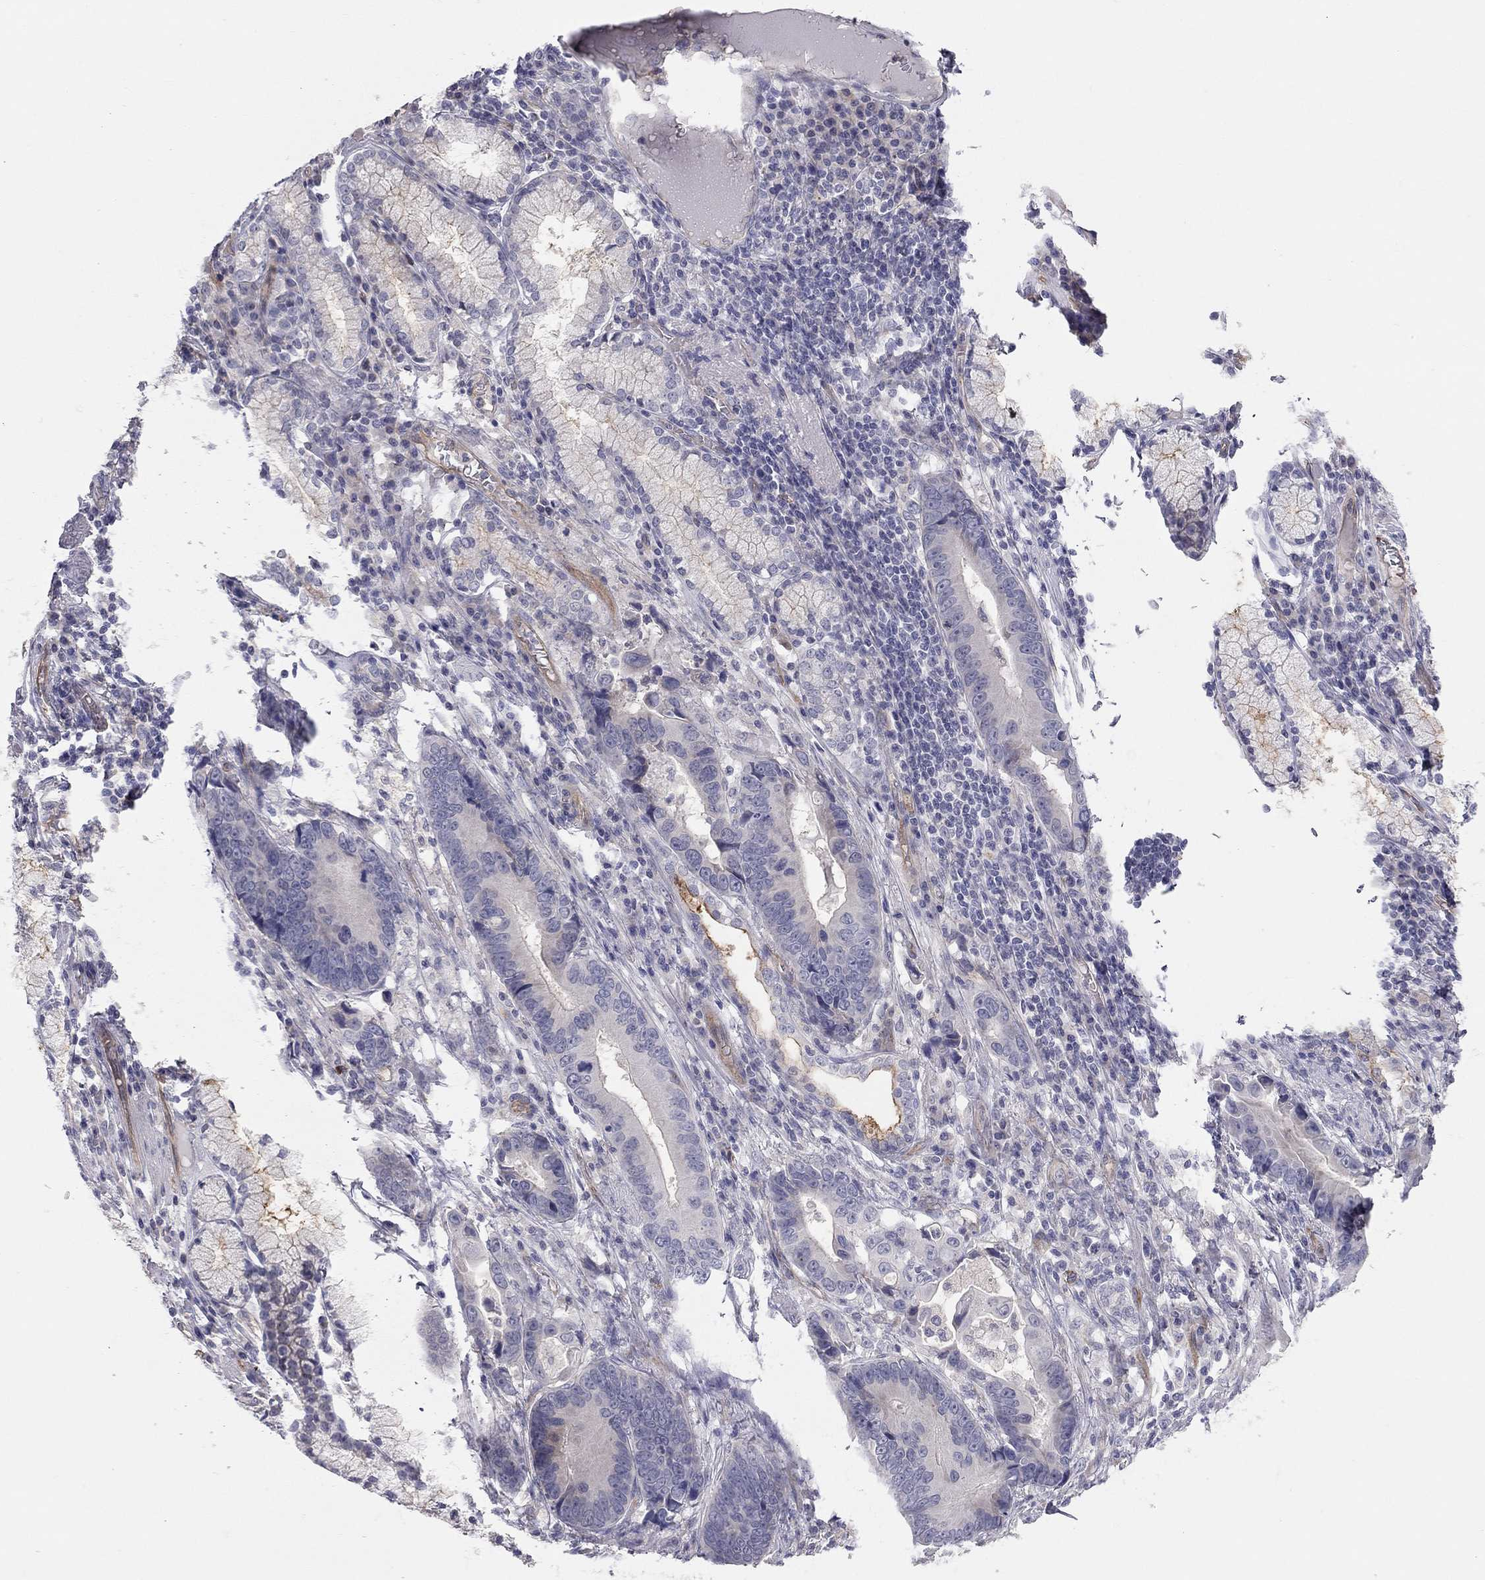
{"staining": {"intensity": "weak", "quantity": "<25%", "location": "cytoplasmic/membranous"}, "tissue": "stomach cancer", "cell_type": "Tumor cells", "image_type": "cancer", "snomed": [{"axis": "morphology", "description": "Adenocarcinoma, NOS"}, {"axis": "topography", "description": "Stomach"}], "caption": "The photomicrograph exhibits no staining of tumor cells in stomach cancer.", "gene": "GPRC5B", "patient": {"sex": "male", "age": 84}}